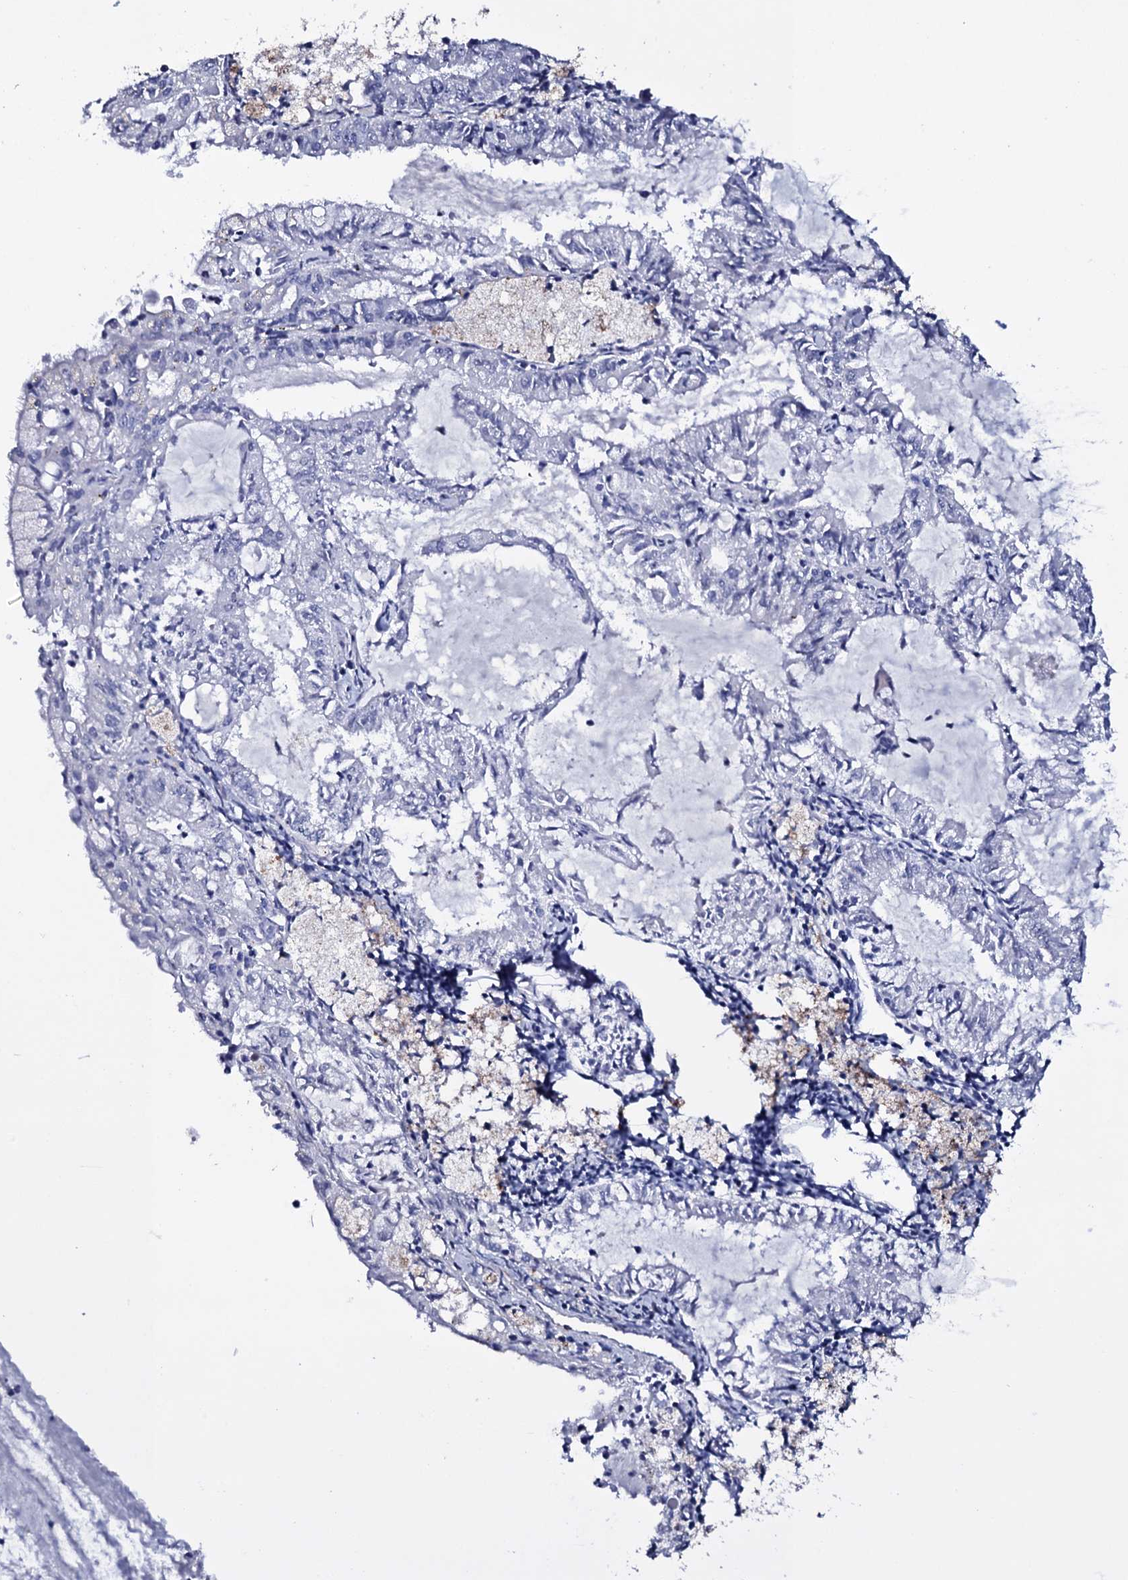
{"staining": {"intensity": "negative", "quantity": "none", "location": "none"}, "tissue": "endometrial cancer", "cell_type": "Tumor cells", "image_type": "cancer", "snomed": [{"axis": "morphology", "description": "Adenocarcinoma, NOS"}, {"axis": "topography", "description": "Endometrium"}], "caption": "Protein analysis of endometrial cancer reveals no significant staining in tumor cells.", "gene": "ITPRID2", "patient": {"sex": "female", "age": 57}}